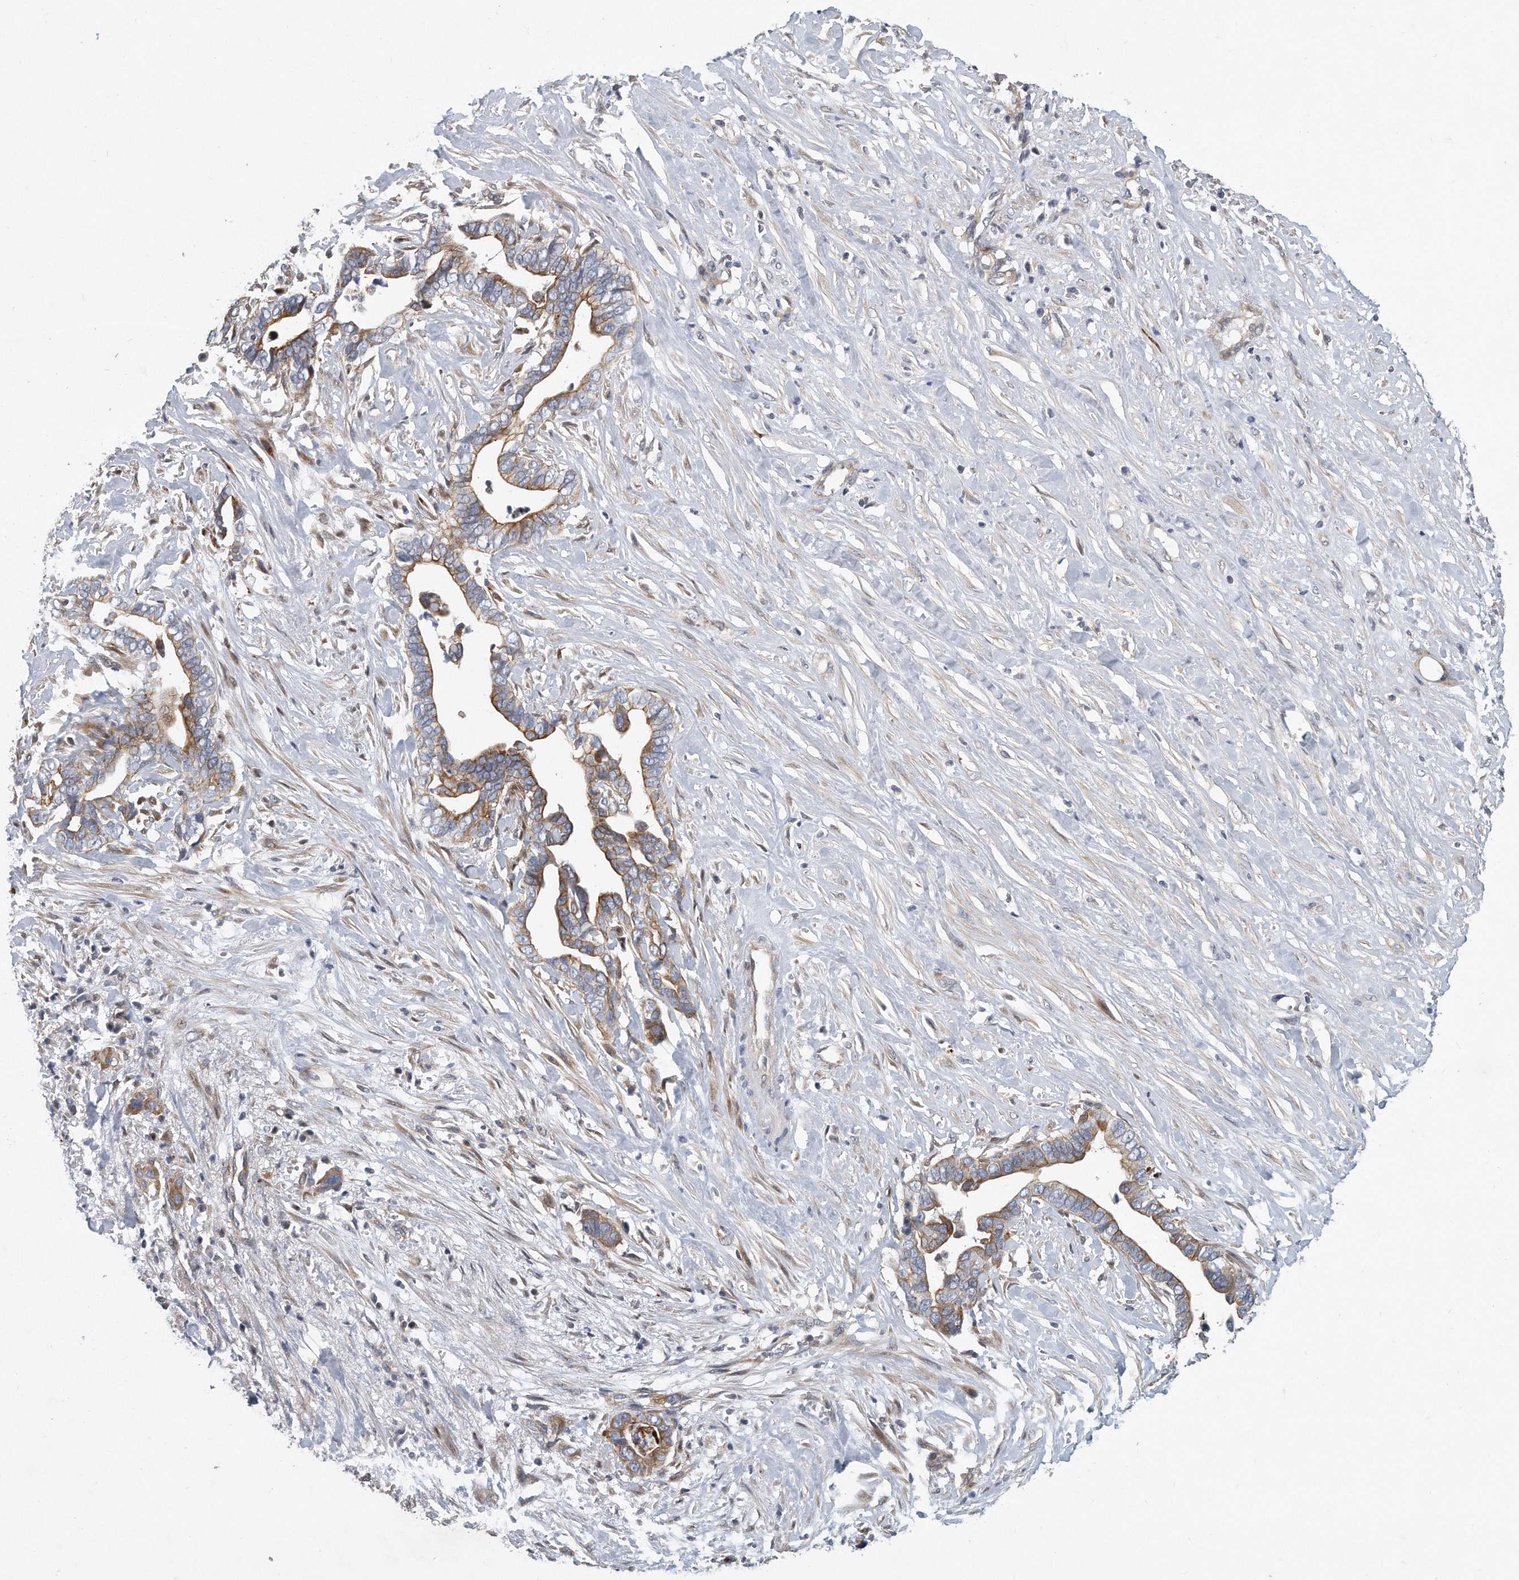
{"staining": {"intensity": "moderate", "quantity": ">75%", "location": "cytoplasmic/membranous"}, "tissue": "liver cancer", "cell_type": "Tumor cells", "image_type": "cancer", "snomed": [{"axis": "morphology", "description": "Cholangiocarcinoma"}, {"axis": "topography", "description": "Liver"}], "caption": "Approximately >75% of tumor cells in liver cancer (cholangiocarcinoma) display moderate cytoplasmic/membranous protein staining as visualized by brown immunohistochemical staining.", "gene": "PCDH8", "patient": {"sex": "female", "age": 79}}